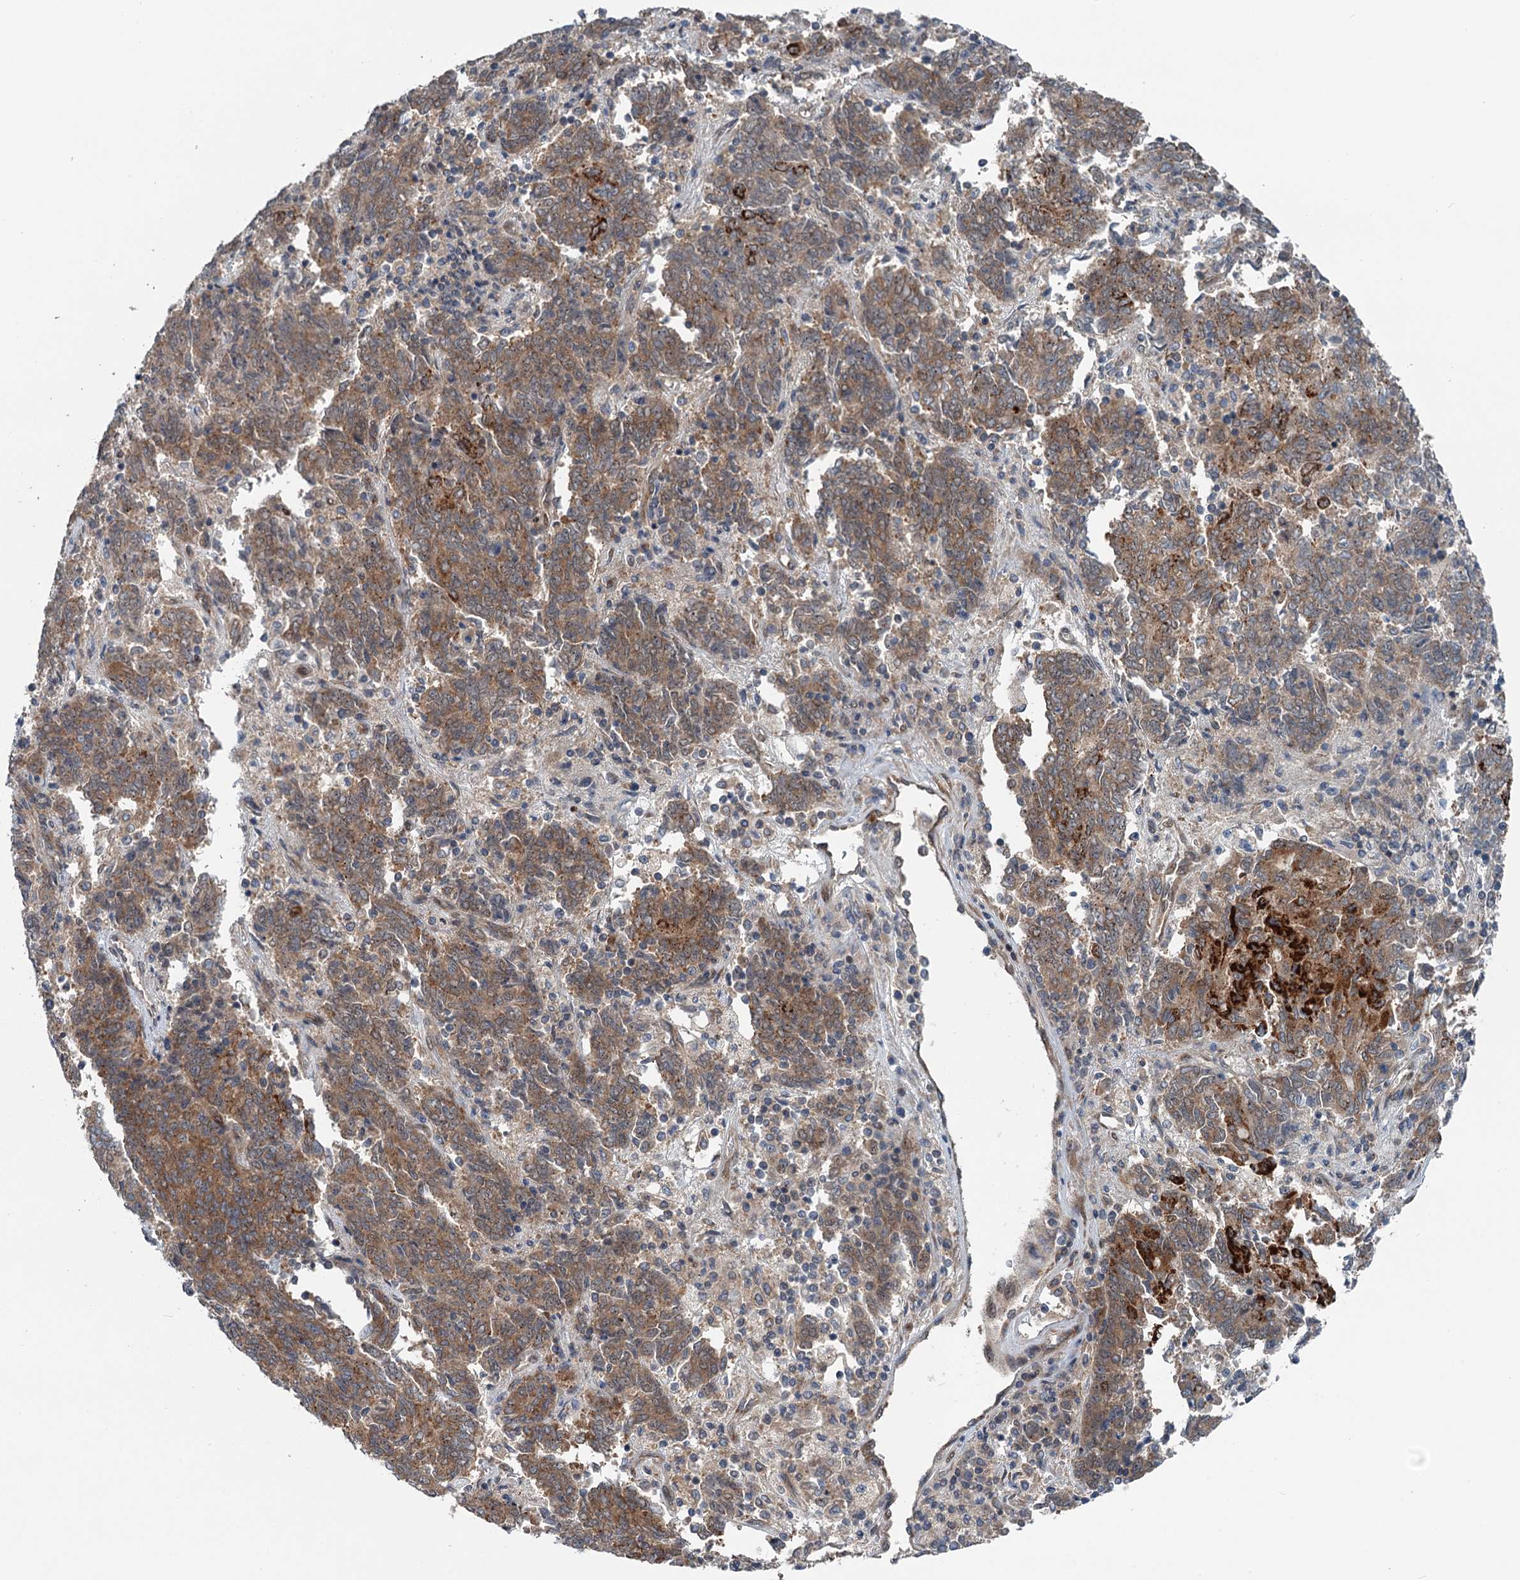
{"staining": {"intensity": "moderate", "quantity": ">75%", "location": "cytoplasmic/membranous"}, "tissue": "endometrial cancer", "cell_type": "Tumor cells", "image_type": "cancer", "snomed": [{"axis": "morphology", "description": "Adenocarcinoma, NOS"}, {"axis": "topography", "description": "Endometrium"}], "caption": "Protein positivity by IHC shows moderate cytoplasmic/membranous expression in approximately >75% of tumor cells in adenocarcinoma (endometrial).", "gene": "DYNC2I2", "patient": {"sex": "female", "age": 80}}